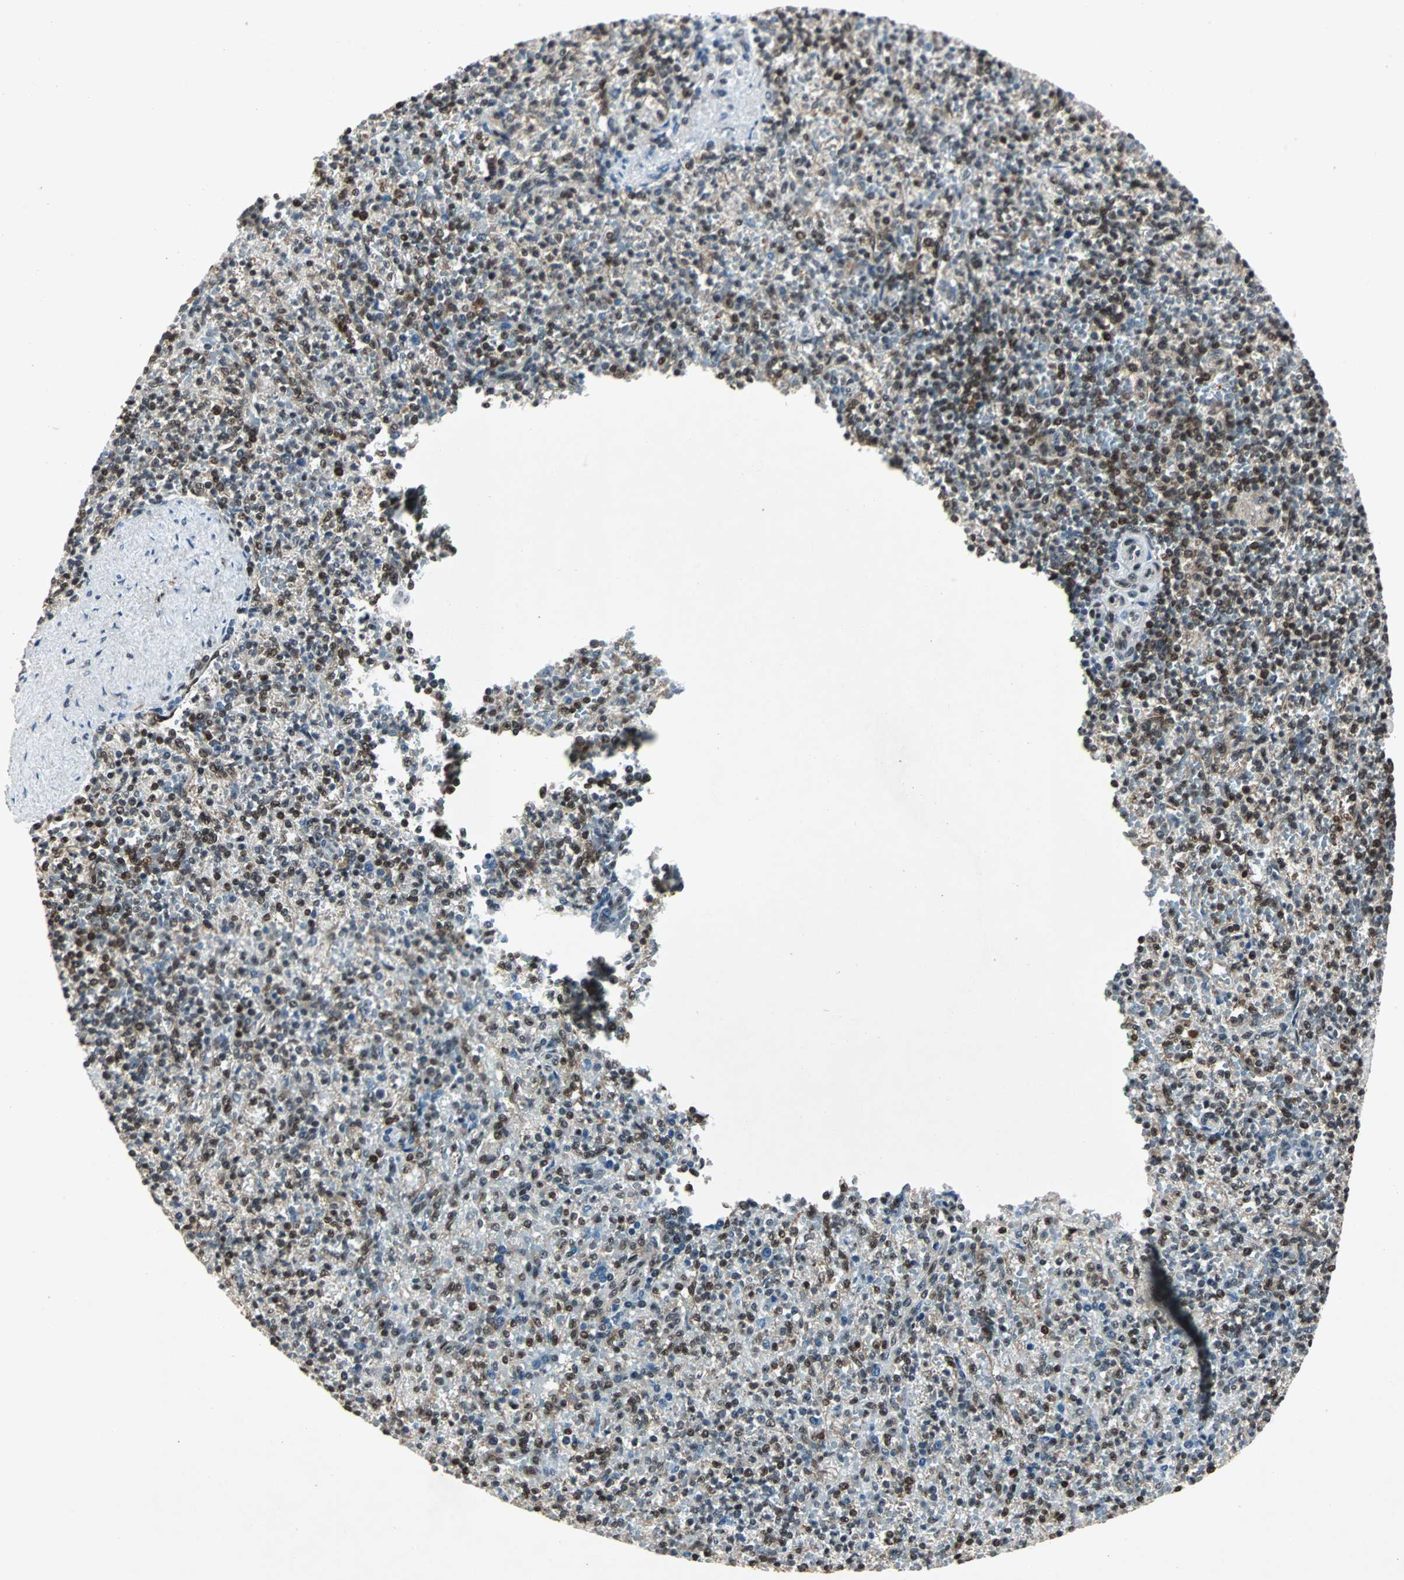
{"staining": {"intensity": "strong", "quantity": "25%-75%", "location": "nuclear"}, "tissue": "spleen", "cell_type": "Cells in red pulp", "image_type": "normal", "snomed": [{"axis": "morphology", "description": "Normal tissue, NOS"}, {"axis": "topography", "description": "Spleen"}], "caption": "Immunohistochemistry staining of normal spleen, which displays high levels of strong nuclear expression in about 25%-75% of cells in red pulp indicating strong nuclear protein expression. The staining was performed using DAB (3,3'-diaminobenzidine) (brown) for protein detection and nuclei were counterstained in hematoxylin (blue).", "gene": "ACLY", "patient": {"sex": "female", "age": 74}}